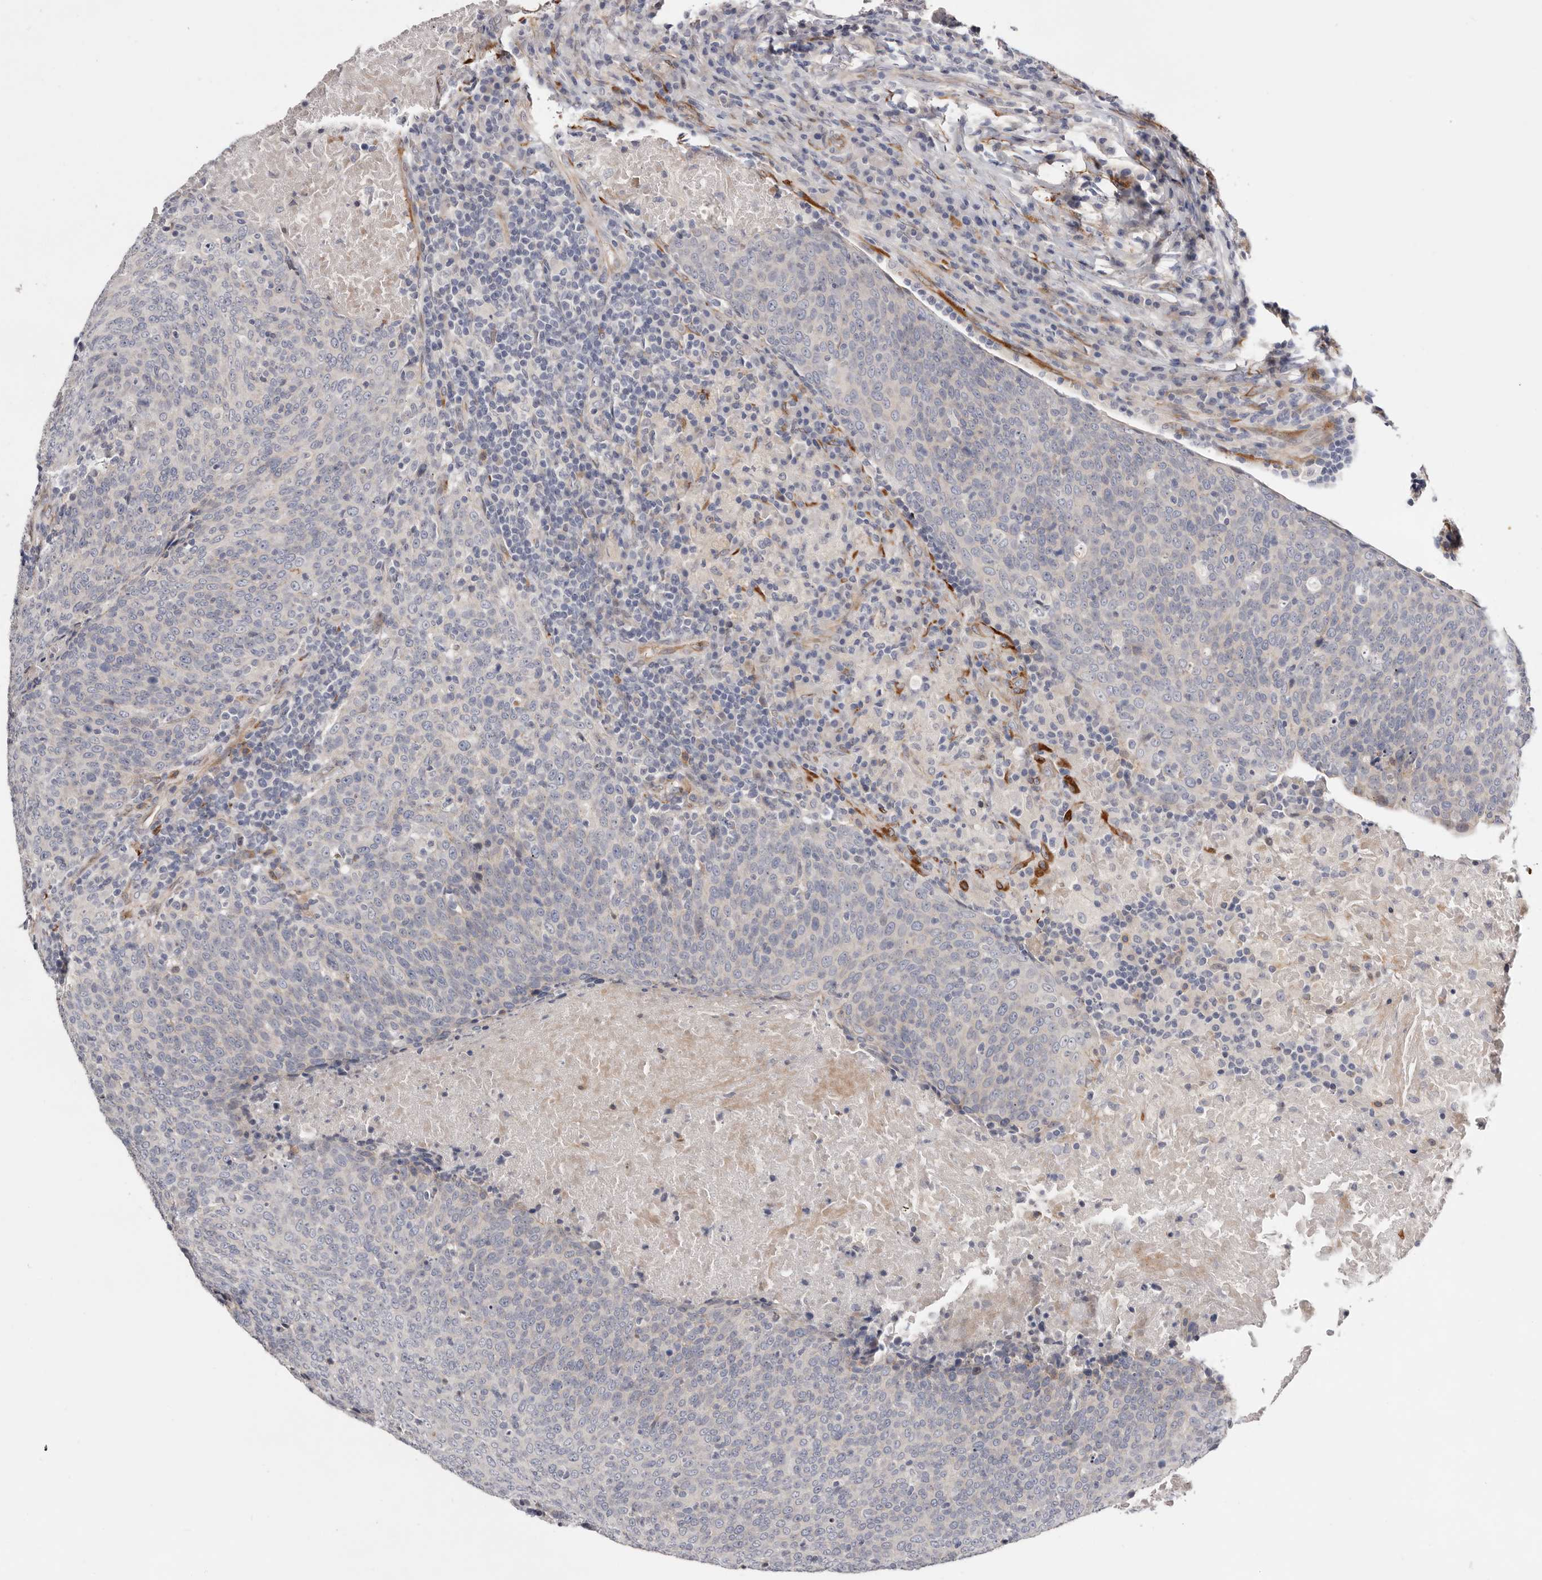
{"staining": {"intensity": "negative", "quantity": "none", "location": "none"}, "tissue": "head and neck cancer", "cell_type": "Tumor cells", "image_type": "cancer", "snomed": [{"axis": "morphology", "description": "Squamous cell carcinoma, NOS"}, {"axis": "morphology", "description": "Squamous cell carcinoma, metastatic, NOS"}, {"axis": "topography", "description": "Lymph node"}, {"axis": "topography", "description": "Head-Neck"}], "caption": "Immunohistochemistry image of human head and neck metastatic squamous cell carcinoma stained for a protein (brown), which exhibits no expression in tumor cells. The staining is performed using DAB (3,3'-diaminobenzidine) brown chromogen with nuclei counter-stained in using hematoxylin.", "gene": "USH1C", "patient": {"sex": "male", "age": 62}}